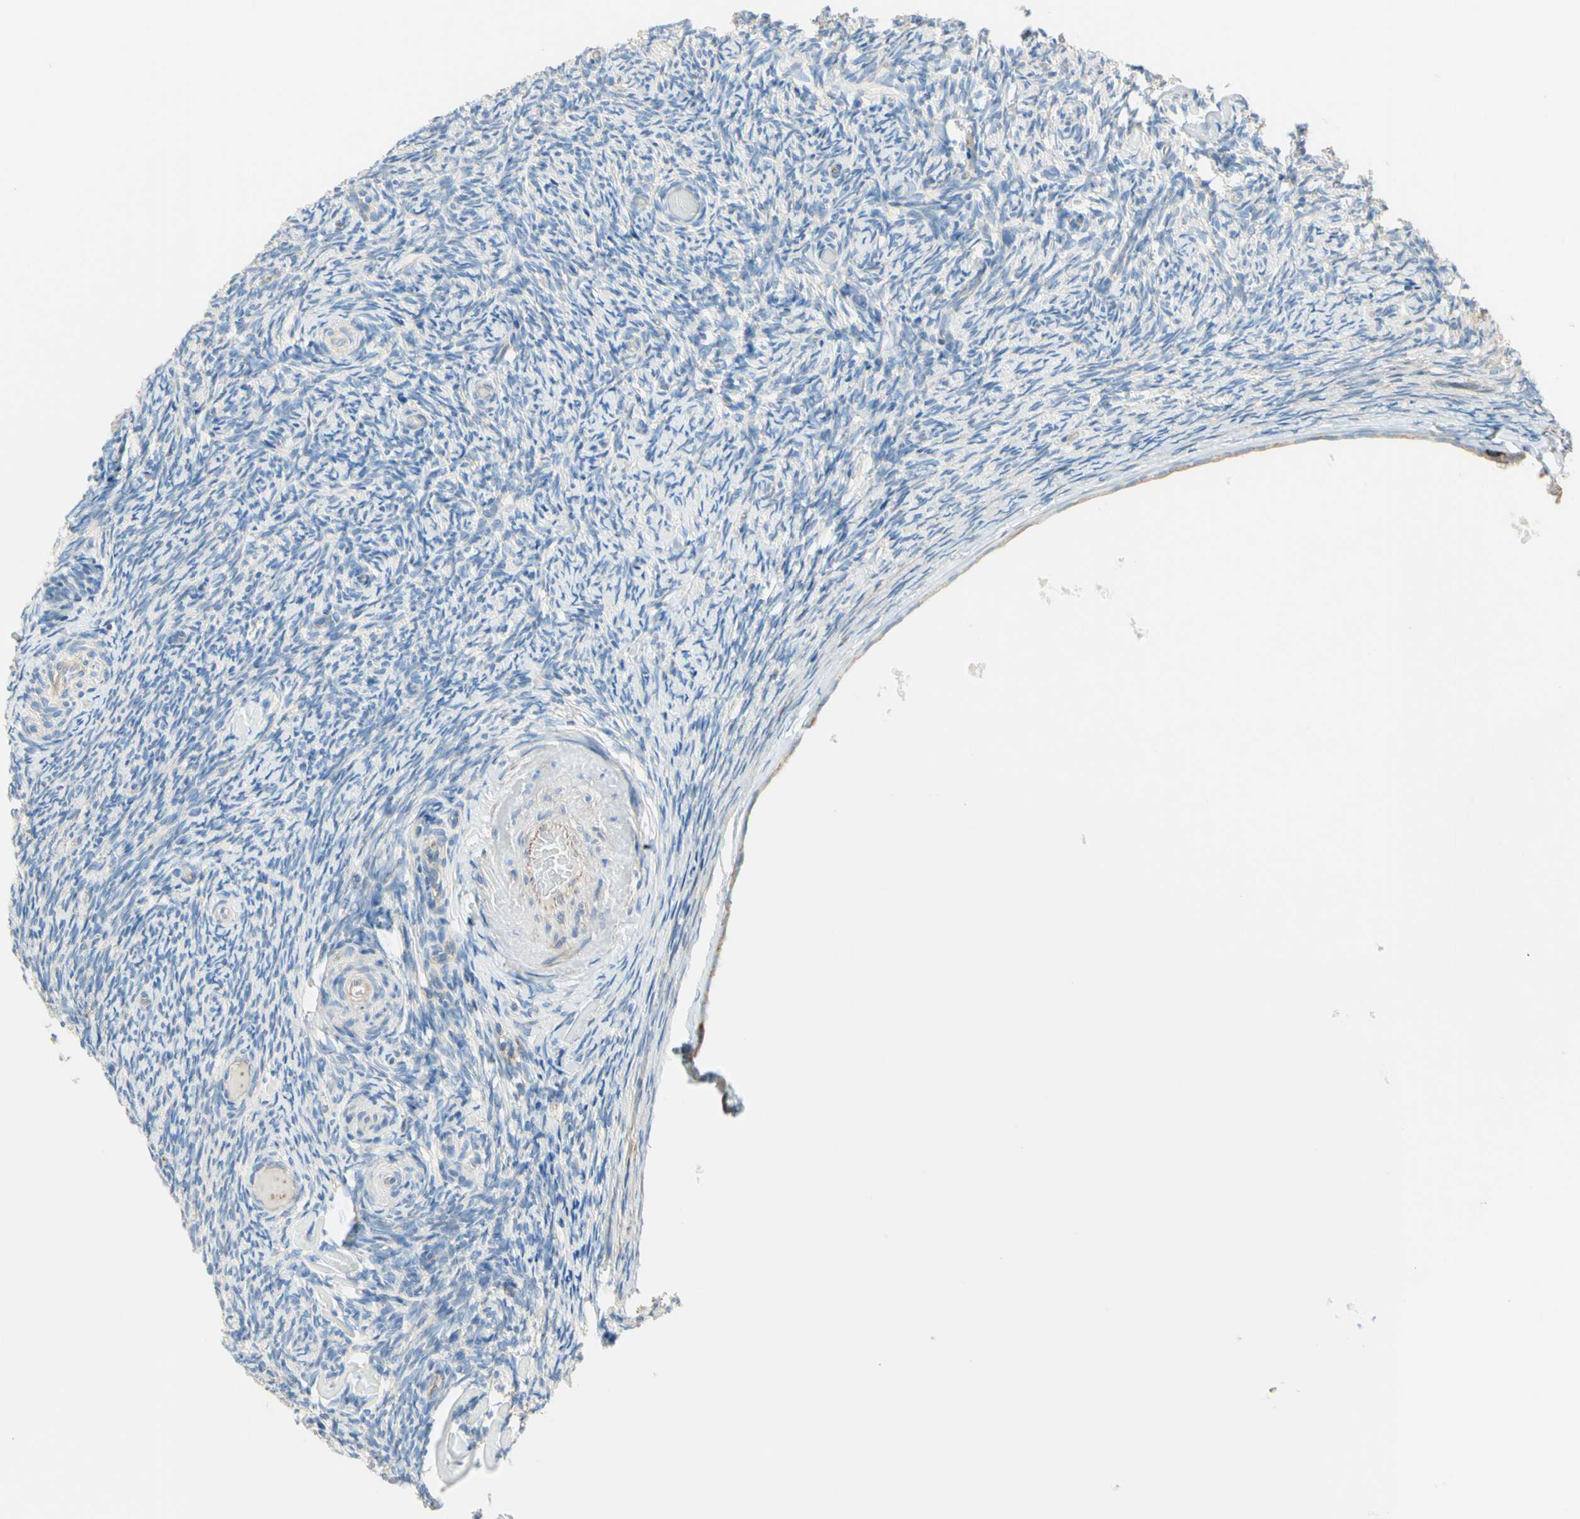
{"staining": {"intensity": "negative", "quantity": "none", "location": "none"}, "tissue": "ovary", "cell_type": "Follicle cells", "image_type": "normal", "snomed": [{"axis": "morphology", "description": "Normal tissue, NOS"}, {"axis": "topography", "description": "Ovary"}], "caption": "Follicle cells are negative for protein expression in unremarkable human ovary. (Stains: DAB immunohistochemistry (IHC) with hematoxylin counter stain, Microscopy: brightfield microscopy at high magnification).", "gene": "SEMA4C", "patient": {"sex": "female", "age": 60}}